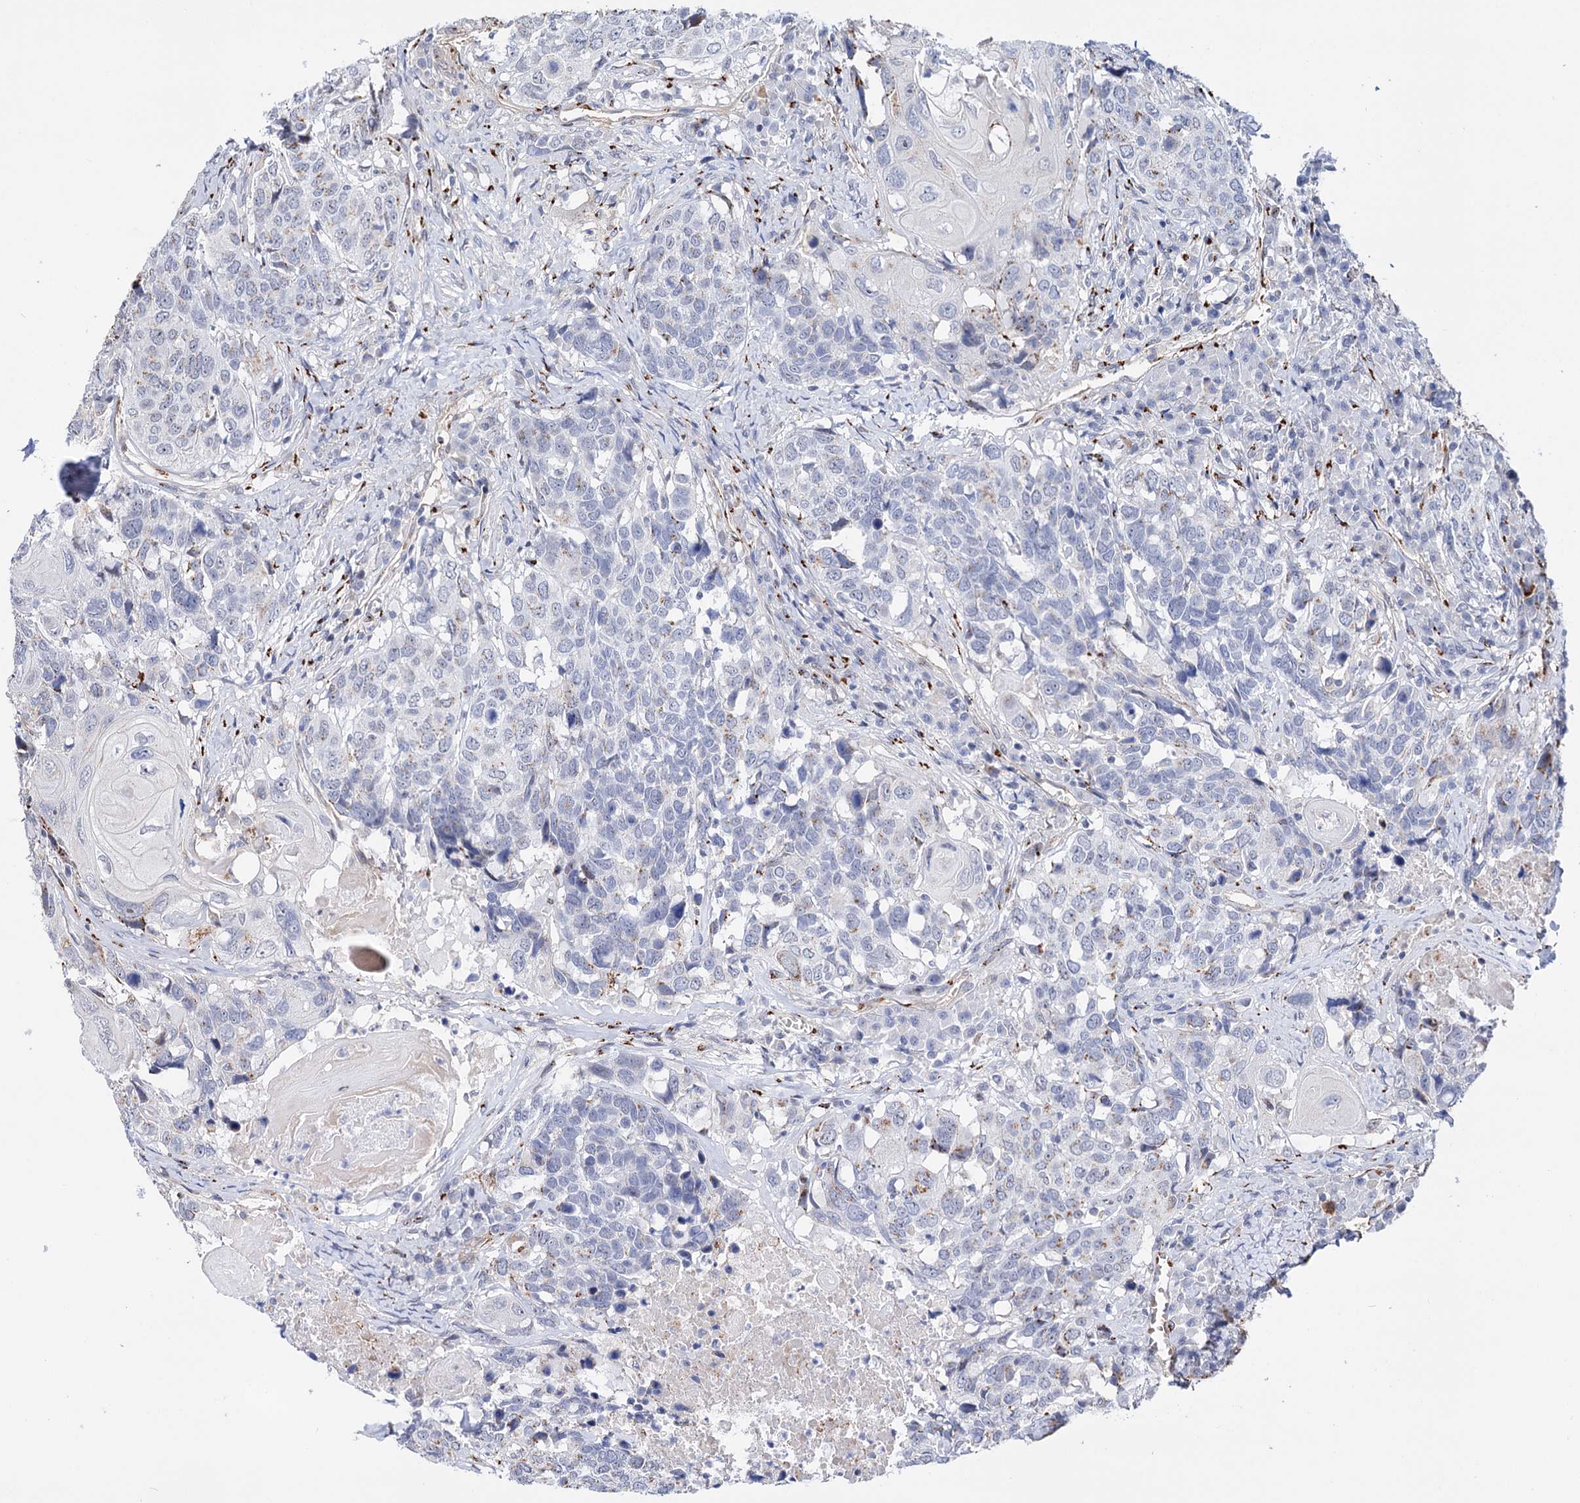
{"staining": {"intensity": "weak", "quantity": "<25%", "location": "cytoplasmic/membranous"}, "tissue": "head and neck cancer", "cell_type": "Tumor cells", "image_type": "cancer", "snomed": [{"axis": "morphology", "description": "Squamous cell carcinoma, NOS"}, {"axis": "topography", "description": "Head-Neck"}], "caption": "DAB (3,3'-diaminobenzidine) immunohistochemical staining of head and neck cancer demonstrates no significant expression in tumor cells.", "gene": "C11orf96", "patient": {"sex": "male", "age": 66}}